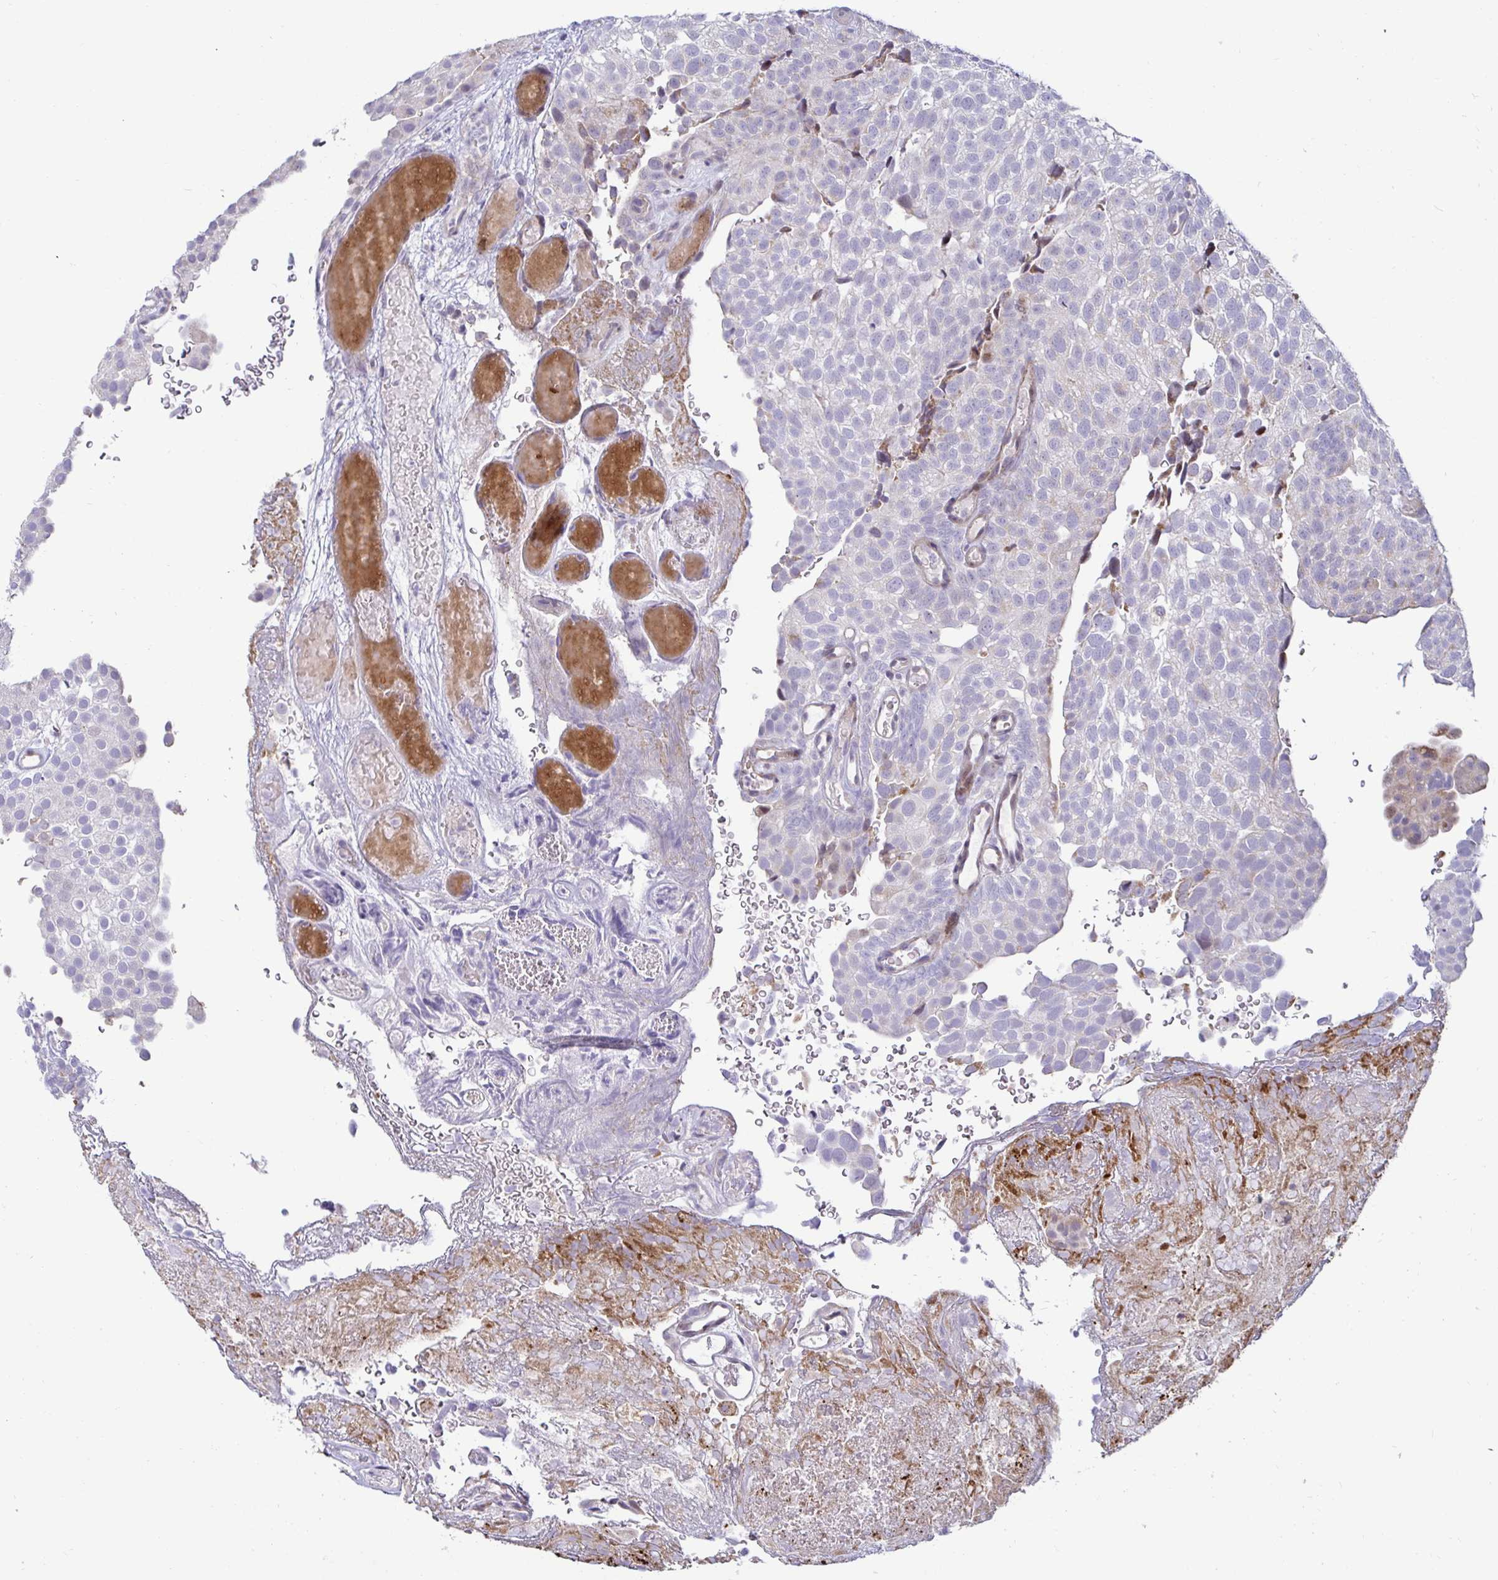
{"staining": {"intensity": "negative", "quantity": "none", "location": "none"}, "tissue": "urothelial cancer", "cell_type": "Tumor cells", "image_type": "cancer", "snomed": [{"axis": "morphology", "description": "Urothelial carcinoma, Low grade"}, {"axis": "topography", "description": "Urinary bladder"}], "caption": "Immunohistochemistry photomicrograph of urothelial cancer stained for a protein (brown), which shows no staining in tumor cells.", "gene": "DZIP1", "patient": {"sex": "male", "age": 78}}